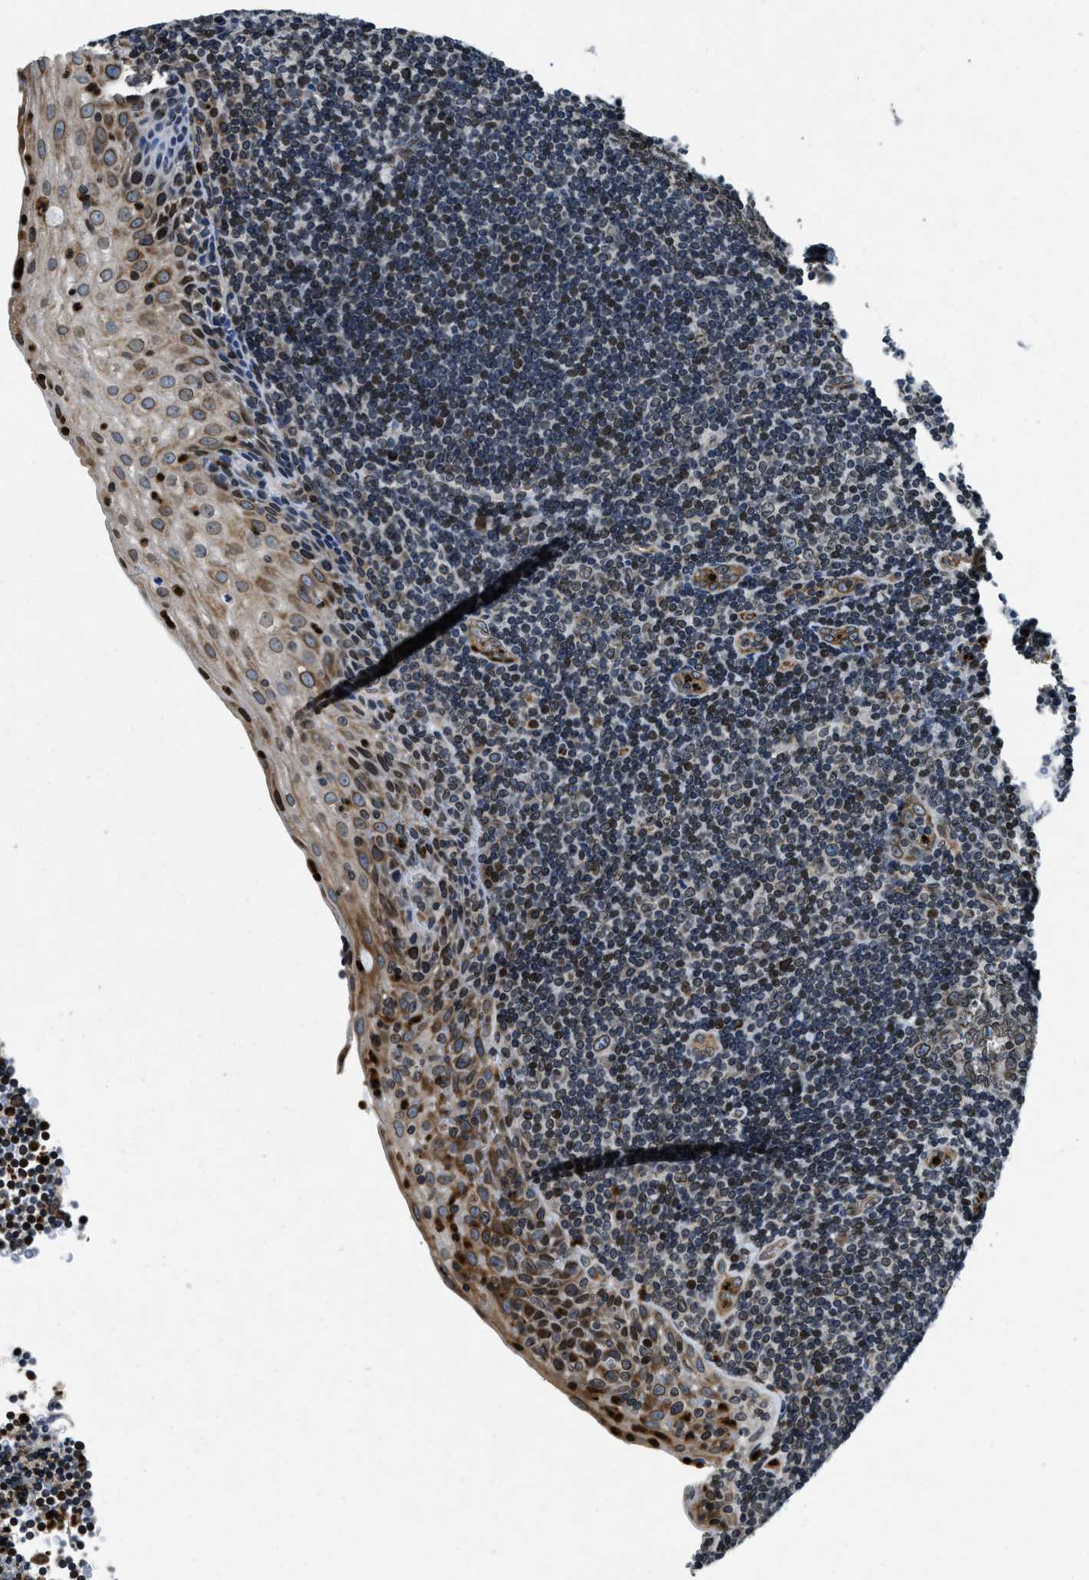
{"staining": {"intensity": "weak", "quantity": ">75%", "location": "nuclear"}, "tissue": "tonsil", "cell_type": "Germinal center cells", "image_type": "normal", "snomed": [{"axis": "morphology", "description": "Normal tissue, NOS"}, {"axis": "topography", "description": "Tonsil"}], "caption": "Immunohistochemical staining of benign human tonsil reveals low levels of weak nuclear staining in approximately >75% of germinal center cells. Ihc stains the protein in brown and the nuclei are stained blue.", "gene": "ZC3HC1", "patient": {"sex": "male", "age": 37}}